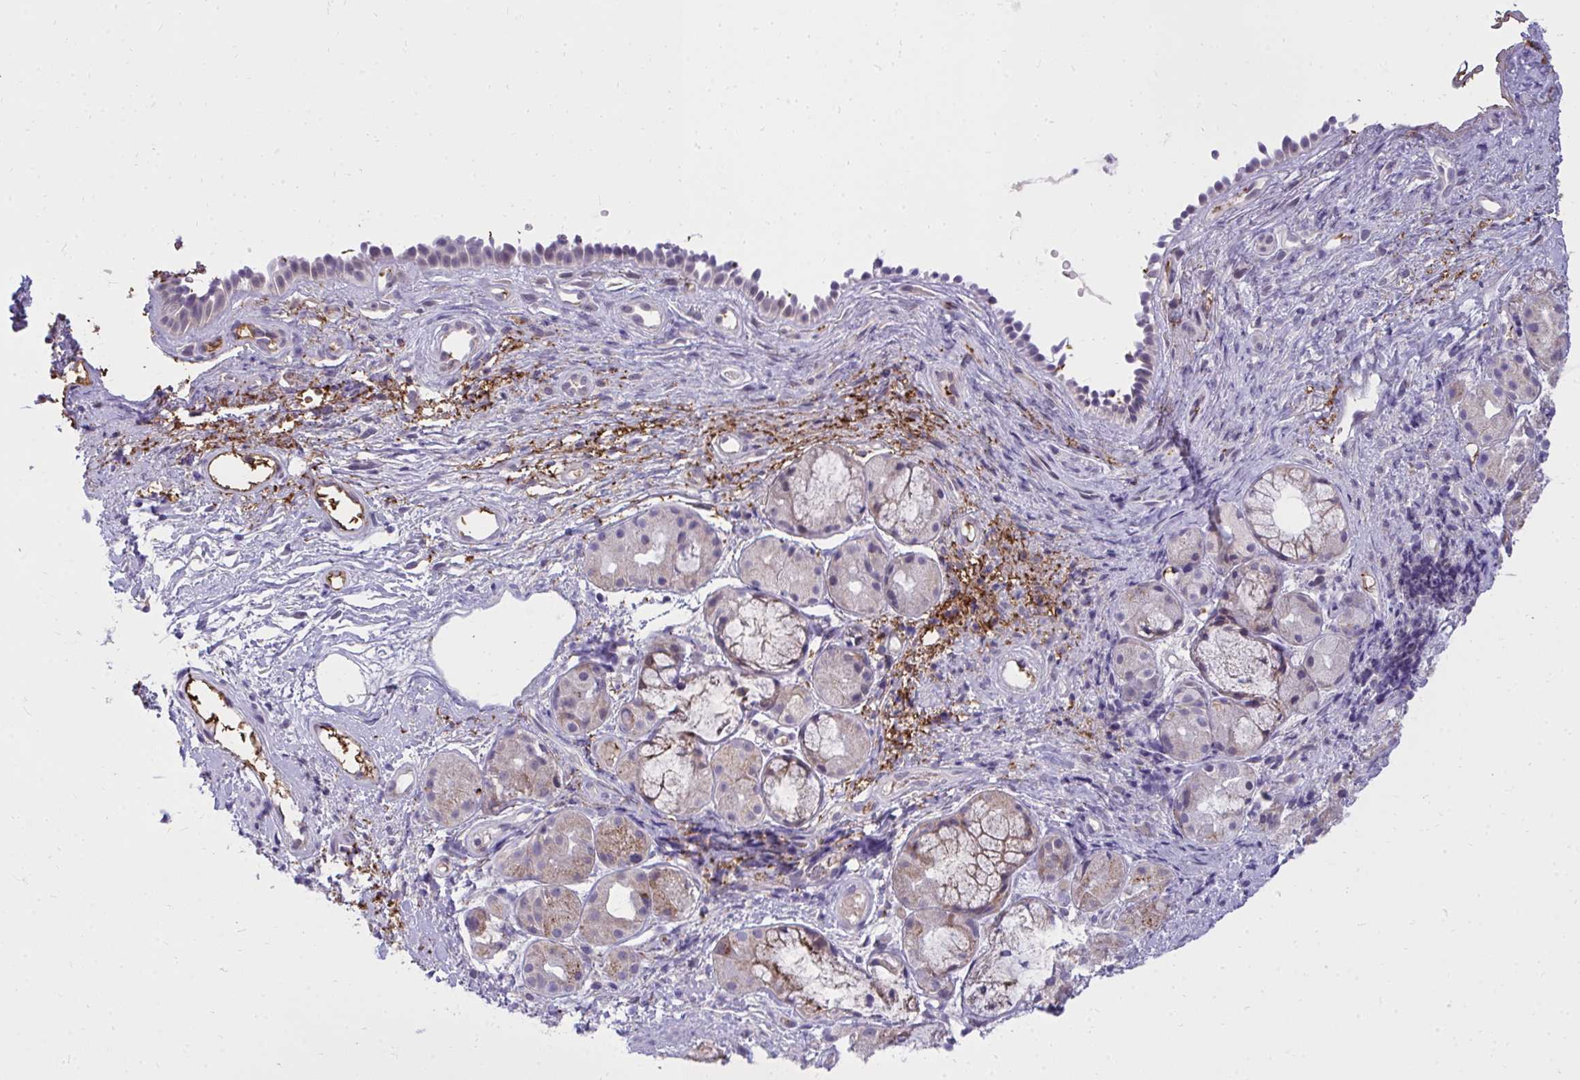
{"staining": {"intensity": "weak", "quantity": "25%-75%", "location": "cytoplasmic/membranous"}, "tissue": "nasopharynx", "cell_type": "Respiratory epithelial cells", "image_type": "normal", "snomed": [{"axis": "morphology", "description": "Normal tissue, NOS"}, {"axis": "morphology", "description": "Inflammation, NOS"}, {"axis": "topography", "description": "Nasopharynx"}], "caption": "Protein staining exhibits weak cytoplasmic/membranous positivity in about 25%-75% of respiratory epithelial cells in benign nasopharynx.", "gene": "ZSCAN25", "patient": {"sex": "male", "age": 54}}